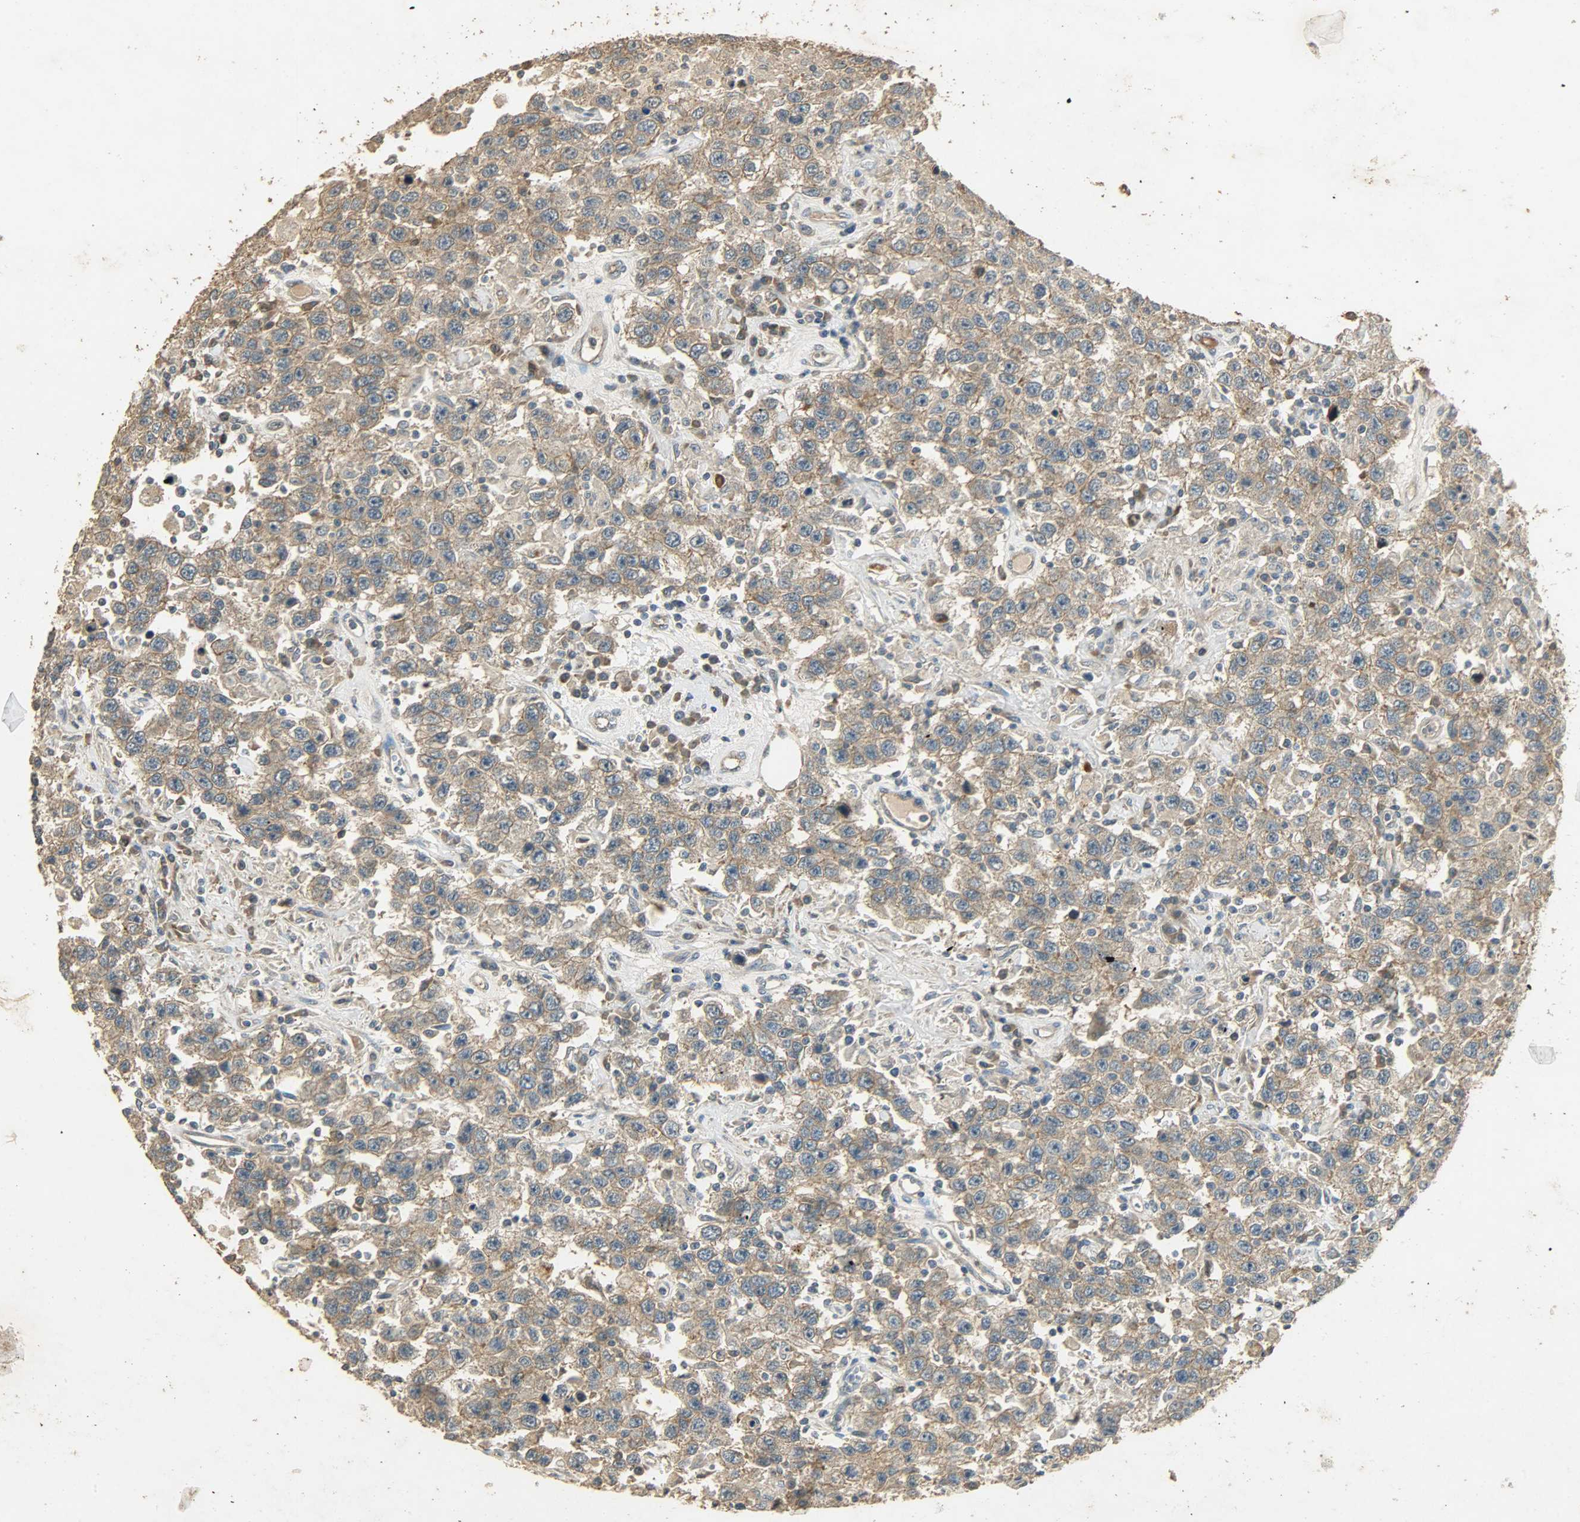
{"staining": {"intensity": "weak", "quantity": ">75%", "location": "cytoplasmic/membranous"}, "tissue": "testis cancer", "cell_type": "Tumor cells", "image_type": "cancer", "snomed": [{"axis": "morphology", "description": "Seminoma, NOS"}, {"axis": "topography", "description": "Testis"}], "caption": "Immunohistochemical staining of testis cancer displays low levels of weak cytoplasmic/membranous expression in approximately >75% of tumor cells. (brown staining indicates protein expression, while blue staining denotes nuclei).", "gene": "ATP2B1", "patient": {"sex": "male", "age": 41}}